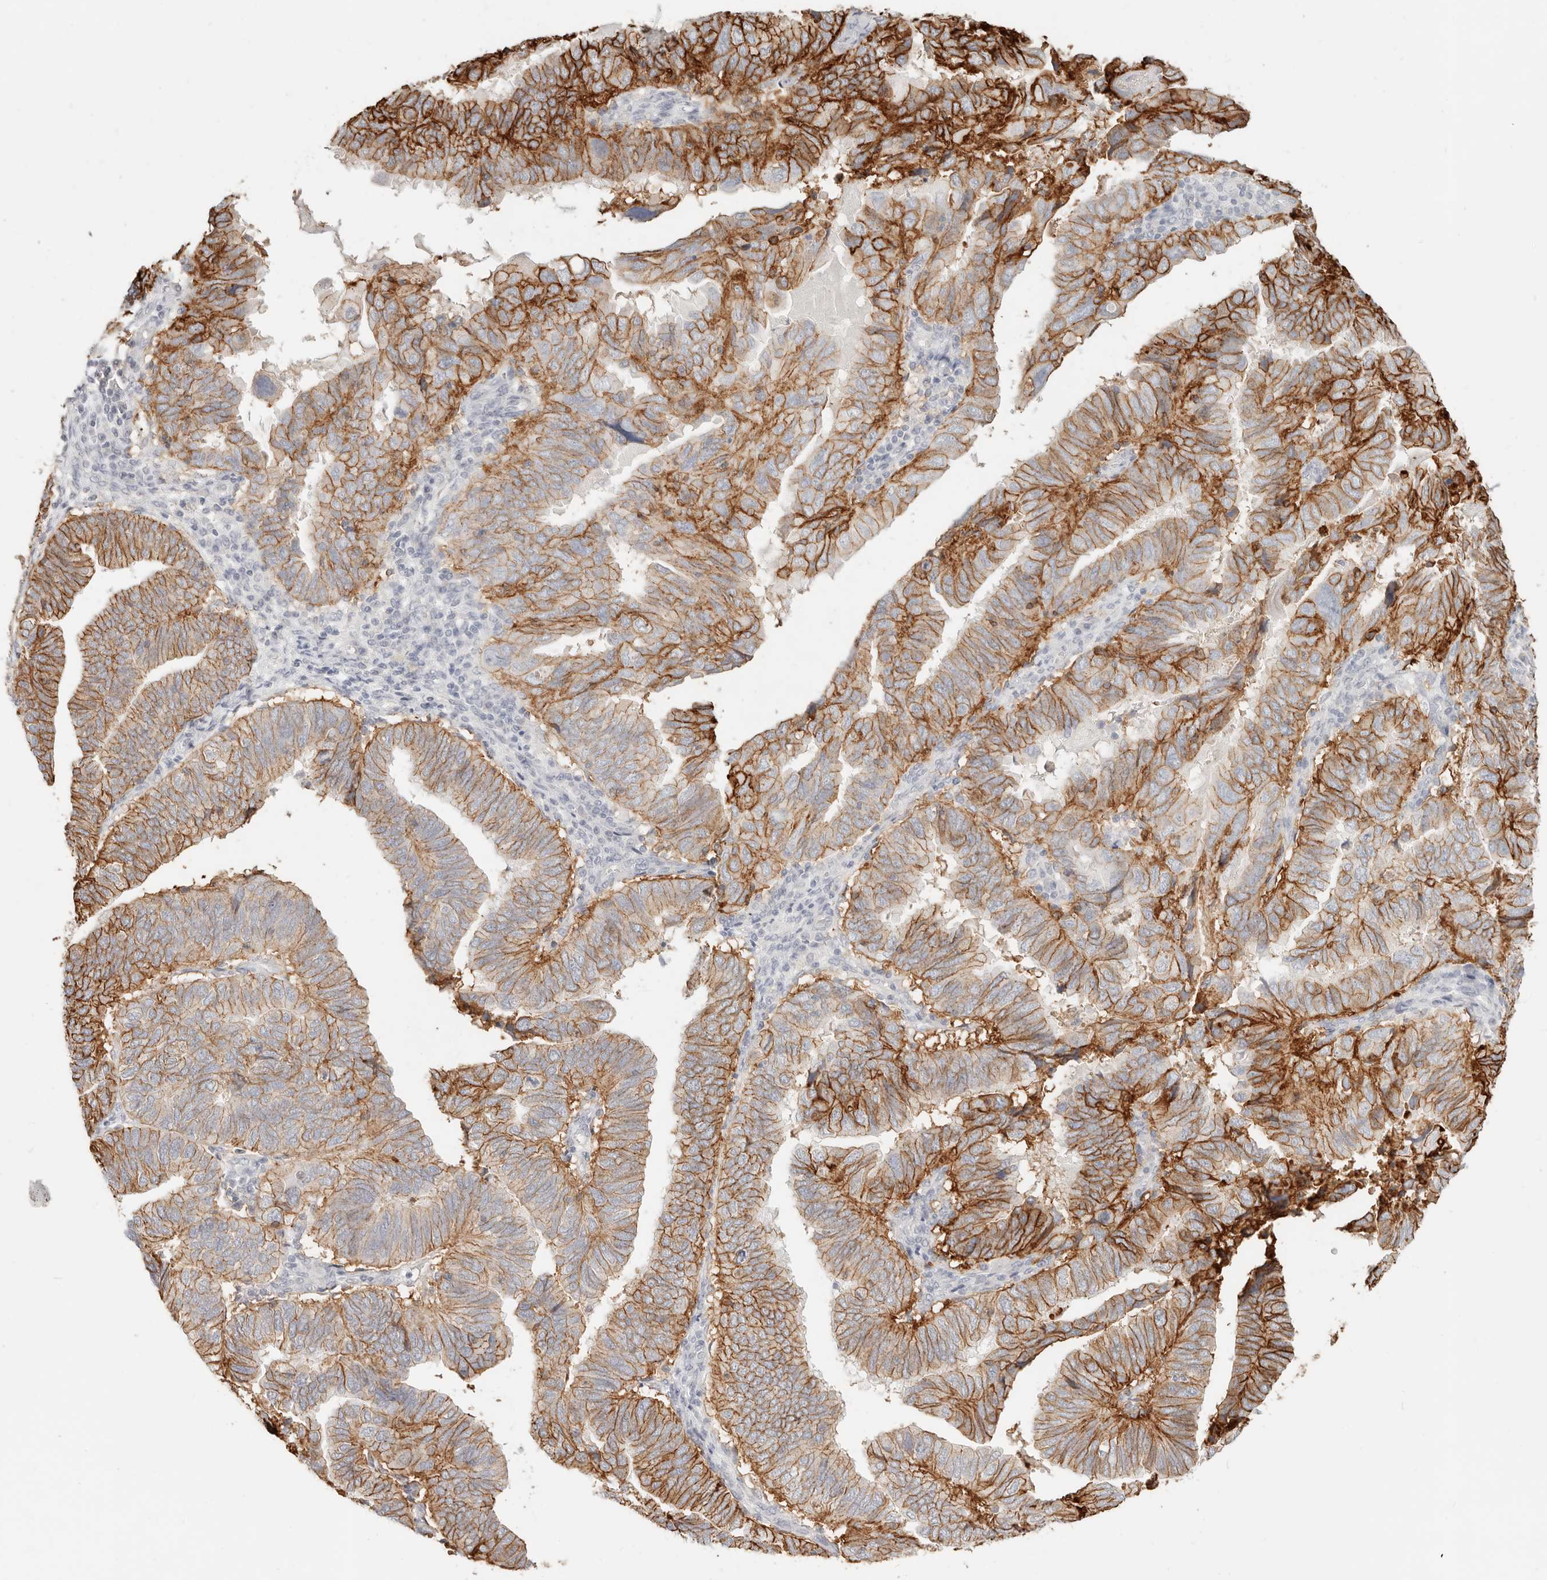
{"staining": {"intensity": "moderate", "quantity": ">75%", "location": "cytoplasmic/membranous"}, "tissue": "endometrial cancer", "cell_type": "Tumor cells", "image_type": "cancer", "snomed": [{"axis": "morphology", "description": "Adenocarcinoma, NOS"}, {"axis": "topography", "description": "Uterus"}], "caption": "Immunohistochemical staining of endometrial adenocarcinoma shows moderate cytoplasmic/membranous protein positivity in about >75% of tumor cells. Using DAB (brown) and hematoxylin (blue) stains, captured at high magnification using brightfield microscopy.", "gene": "EPCAM", "patient": {"sex": "female", "age": 77}}